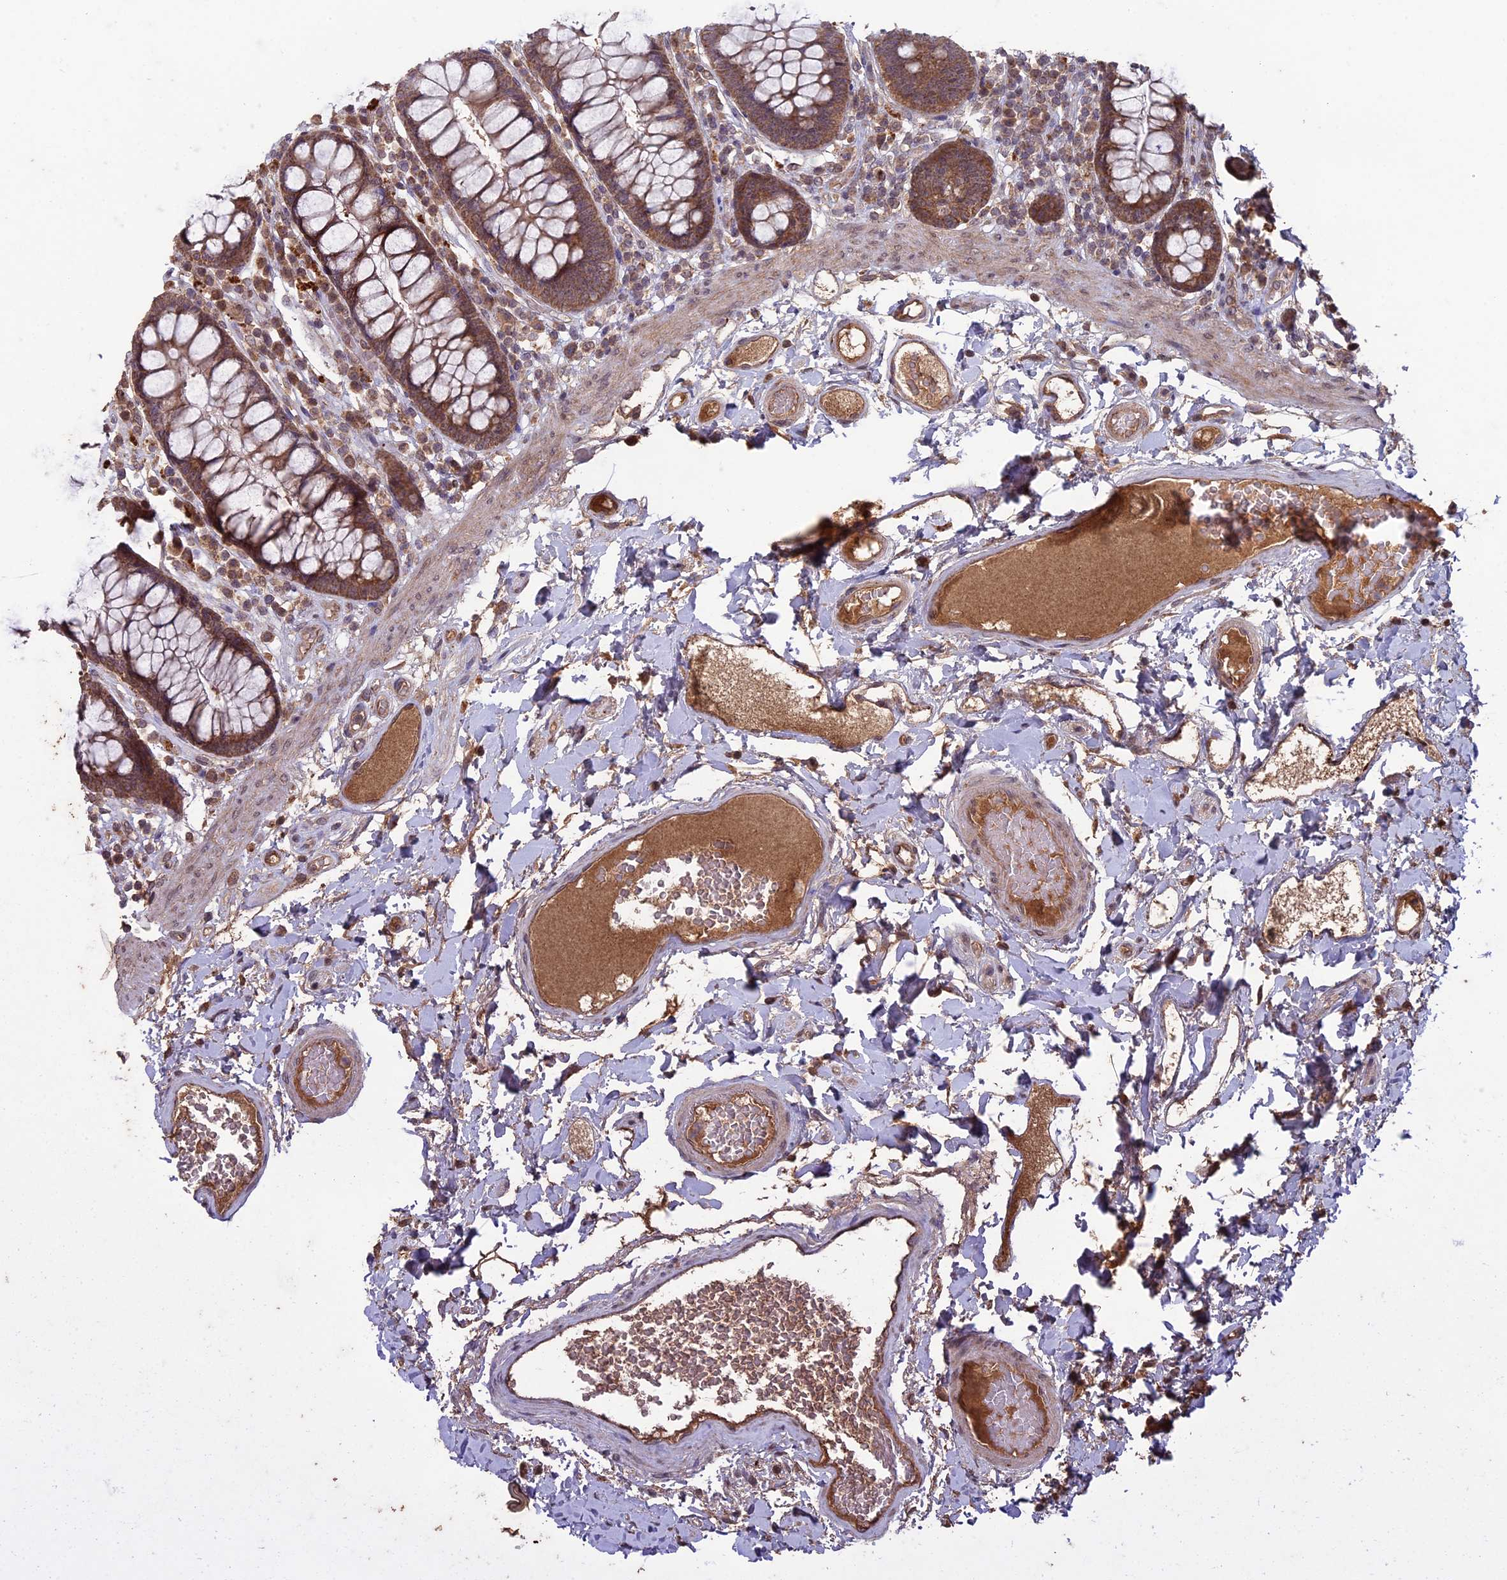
{"staining": {"intensity": "moderate", "quantity": ">75%", "location": "cytoplasmic/membranous"}, "tissue": "colon", "cell_type": "Endothelial cells", "image_type": "normal", "snomed": [{"axis": "morphology", "description": "Normal tissue, NOS"}, {"axis": "topography", "description": "Colon"}], "caption": "DAB immunohistochemical staining of unremarkable colon exhibits moderate cytoplasmic/membranous protein positivity in about >75% of endothelial cells.", "gene": "RCCD1", "patient": {"sex": "male", "age": 84}}